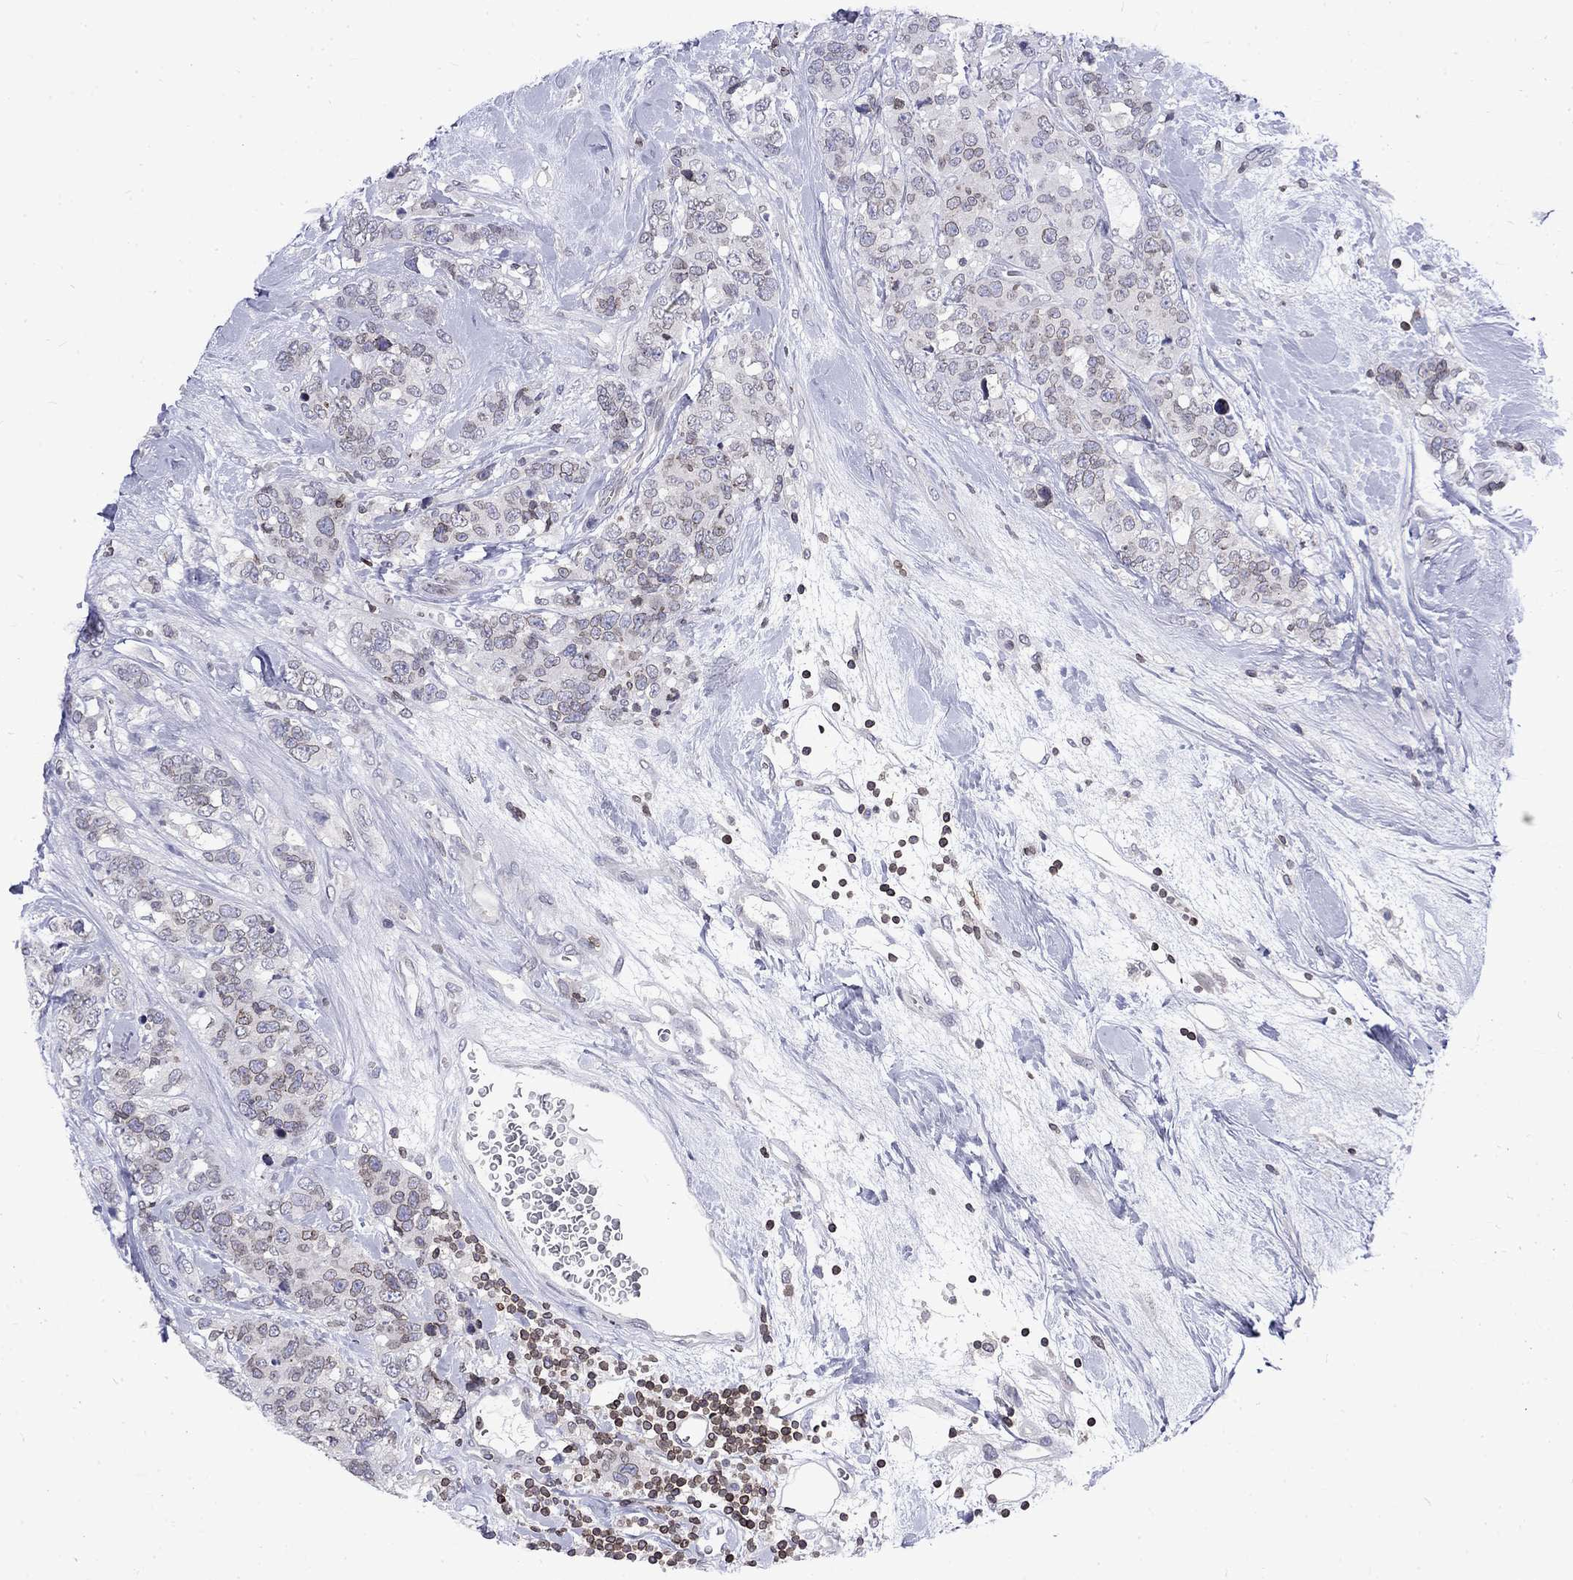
{"staining": {"intensity": "negative", "quantity": "none", "location": "none"}, "tissue": "breast cancer", "cell_type": "Tumor cells", "image_type": "cancer", "snomed": [{"axis": "morphology", "description": "Lobular carcinoma"}, {"axis": "topography", "description": "Breast"}], "caption": "This is a micrograph of immunohistochemistry (IHC) staining of breast cancer, which shows no positivity in tumor cells.", "gene": "SLA", "patient": {"sex": "female", "age": 59}}